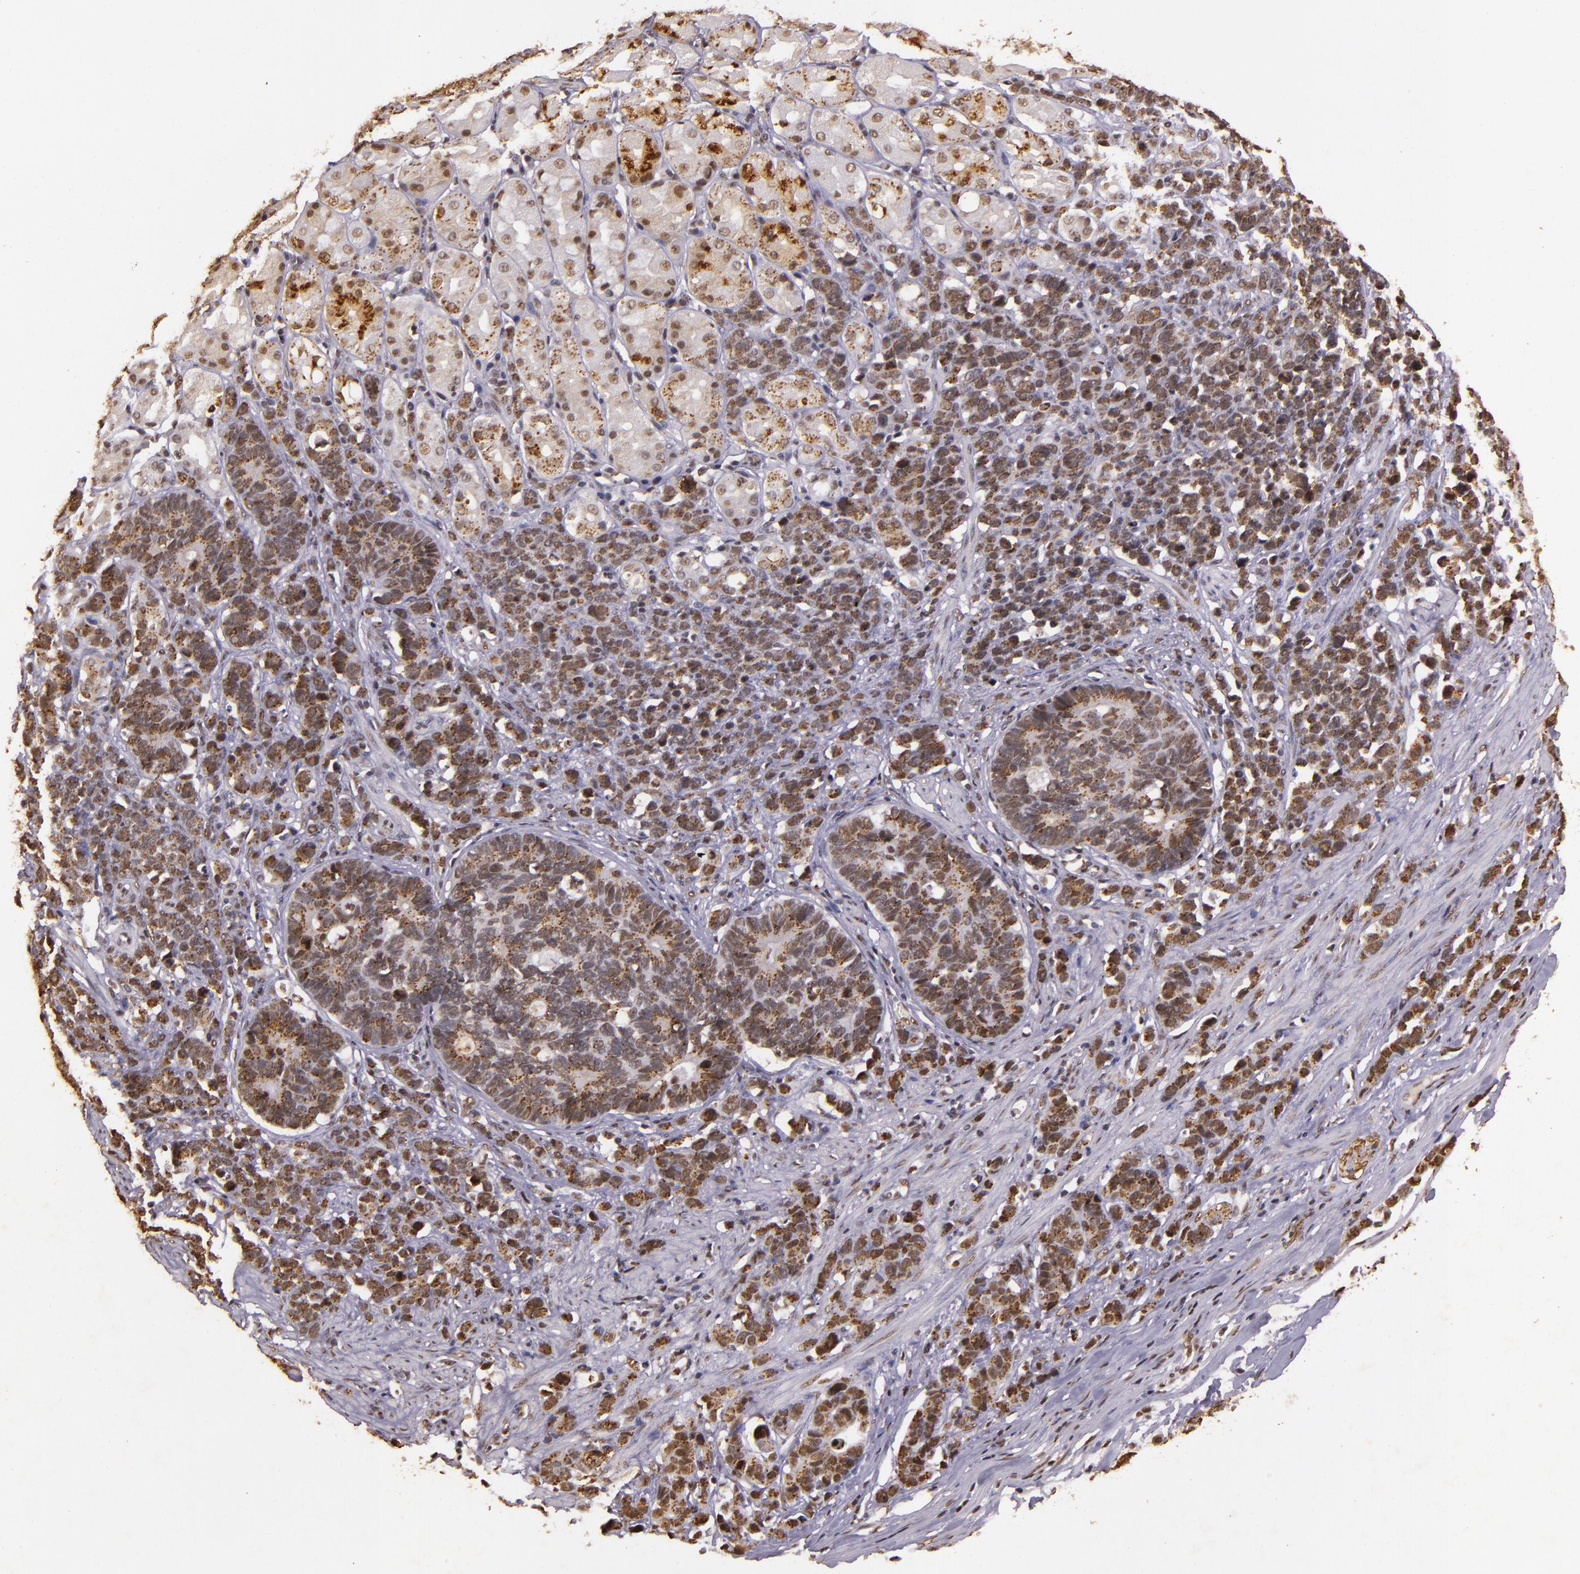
{"staining": {"intensity": "weak", "quantity": ">75%", "location": "cytoplasmic/membranous,nuclear"}, "tissue": "stomach cancer", "cell_type": "Tumor cells", "image_type": "cancer", "snomed": [{"axis": "morphology", "description": "Adenocarcinoma, NOS"}, {"axis": "topography", "description": "Stomach, upper"}], "caption": "Stomach adenocarcinoma tissue displays weak cytoplasmic/membranous and nuclear positivity in about >75% of tumor cells", "gene": "CBX3", "patient": {"sex": "male", "age": 71}}